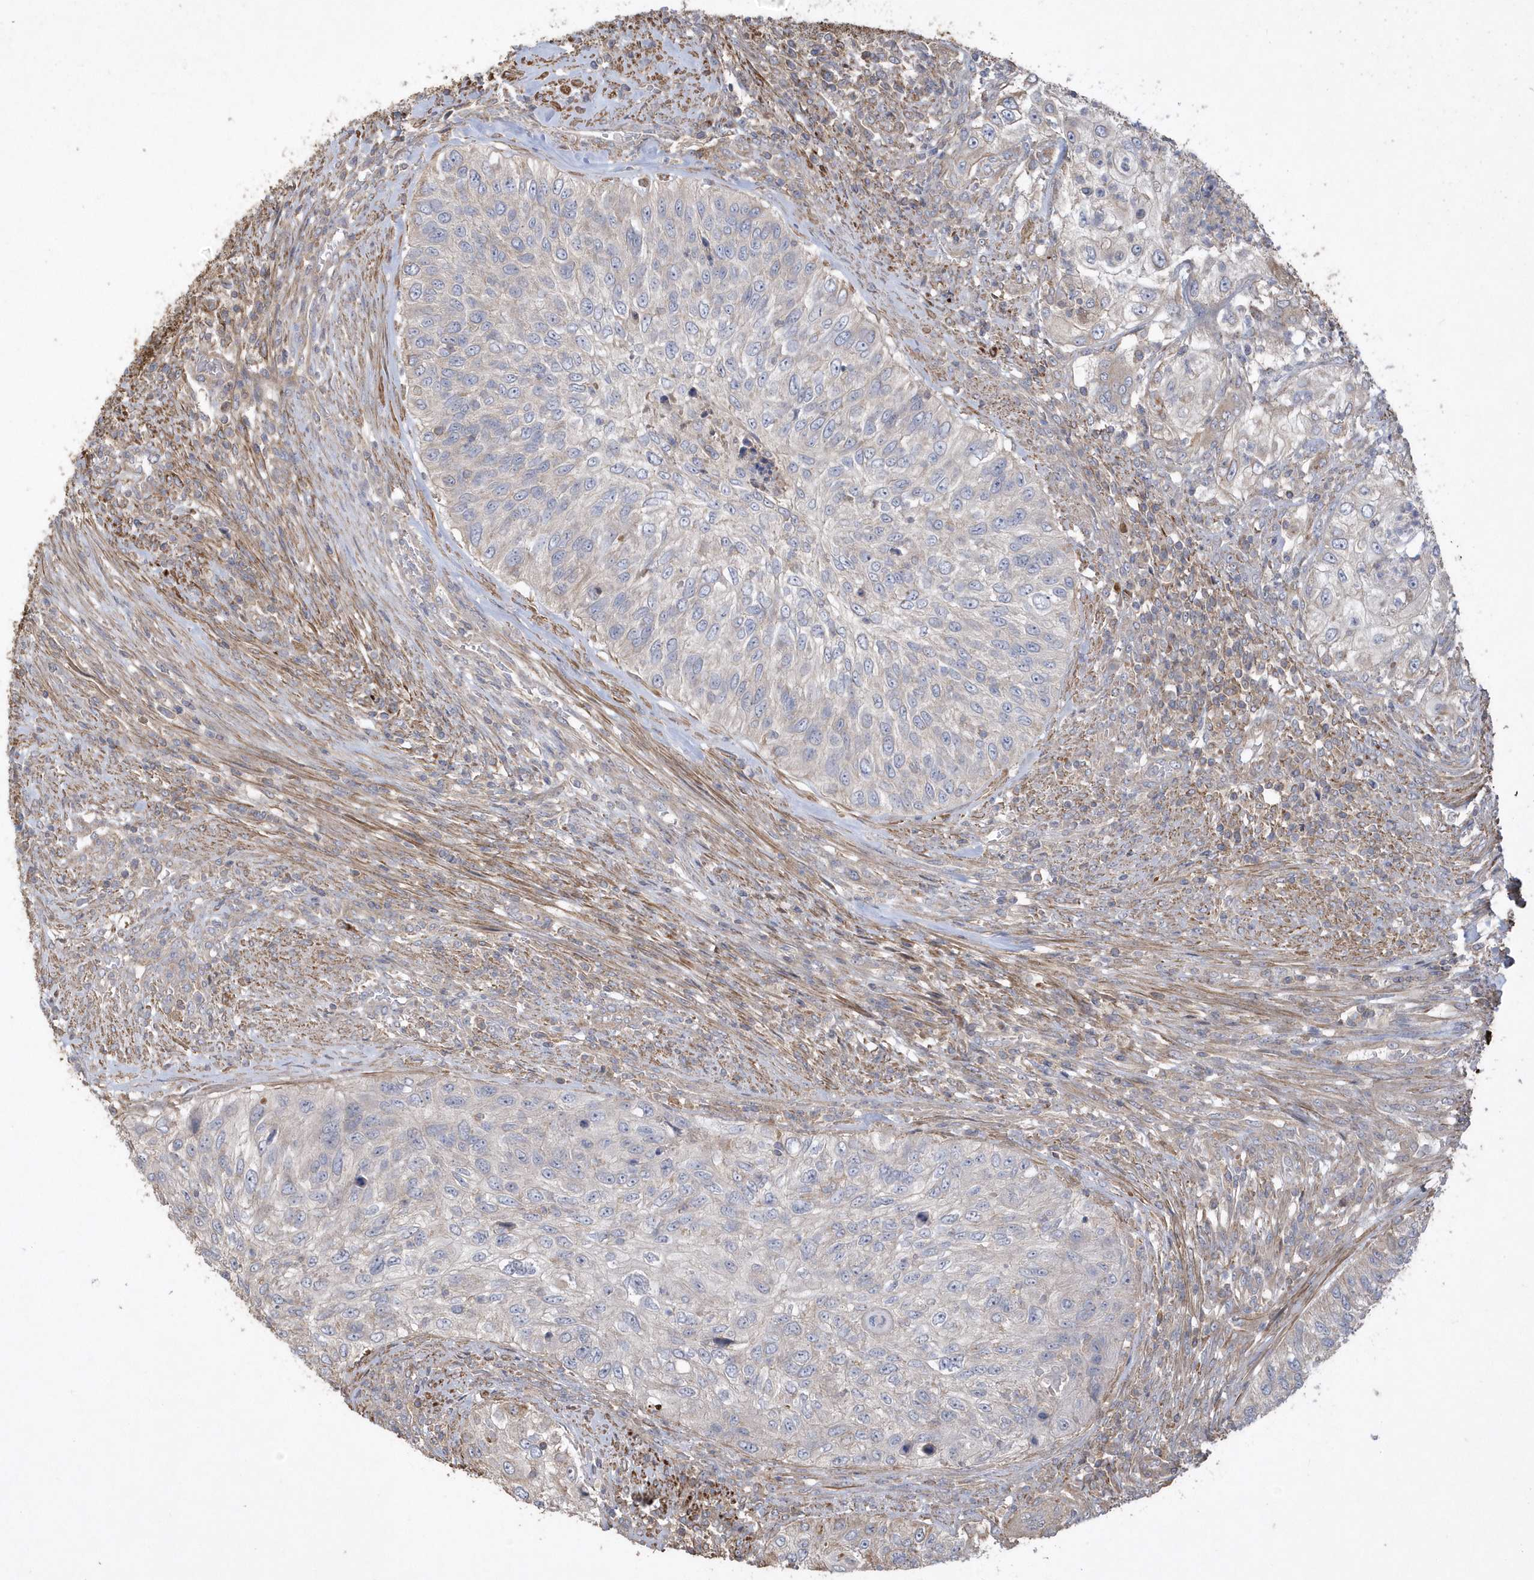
{"staining": {"intensity": "negative", "quantity": "none", "location": "none"}, "tissue": "urothelial cancer", "cell_type": "Tumor cells", "image_type": "cancer", "snomed": [{"axis": "morphology", "description": "Urothelial carcinoma, High grade"}, {"axis": "topography", "description": "Urinary bladder"}], "caption": "This is a micrograph of immunohistochemistry staining of high-grade urothelial carcinoma, which shows no expression in tumor cells. Nuclei are stained in blue.", "gene": "SENP8", "patient": {"sex": "female", "age": 60}}